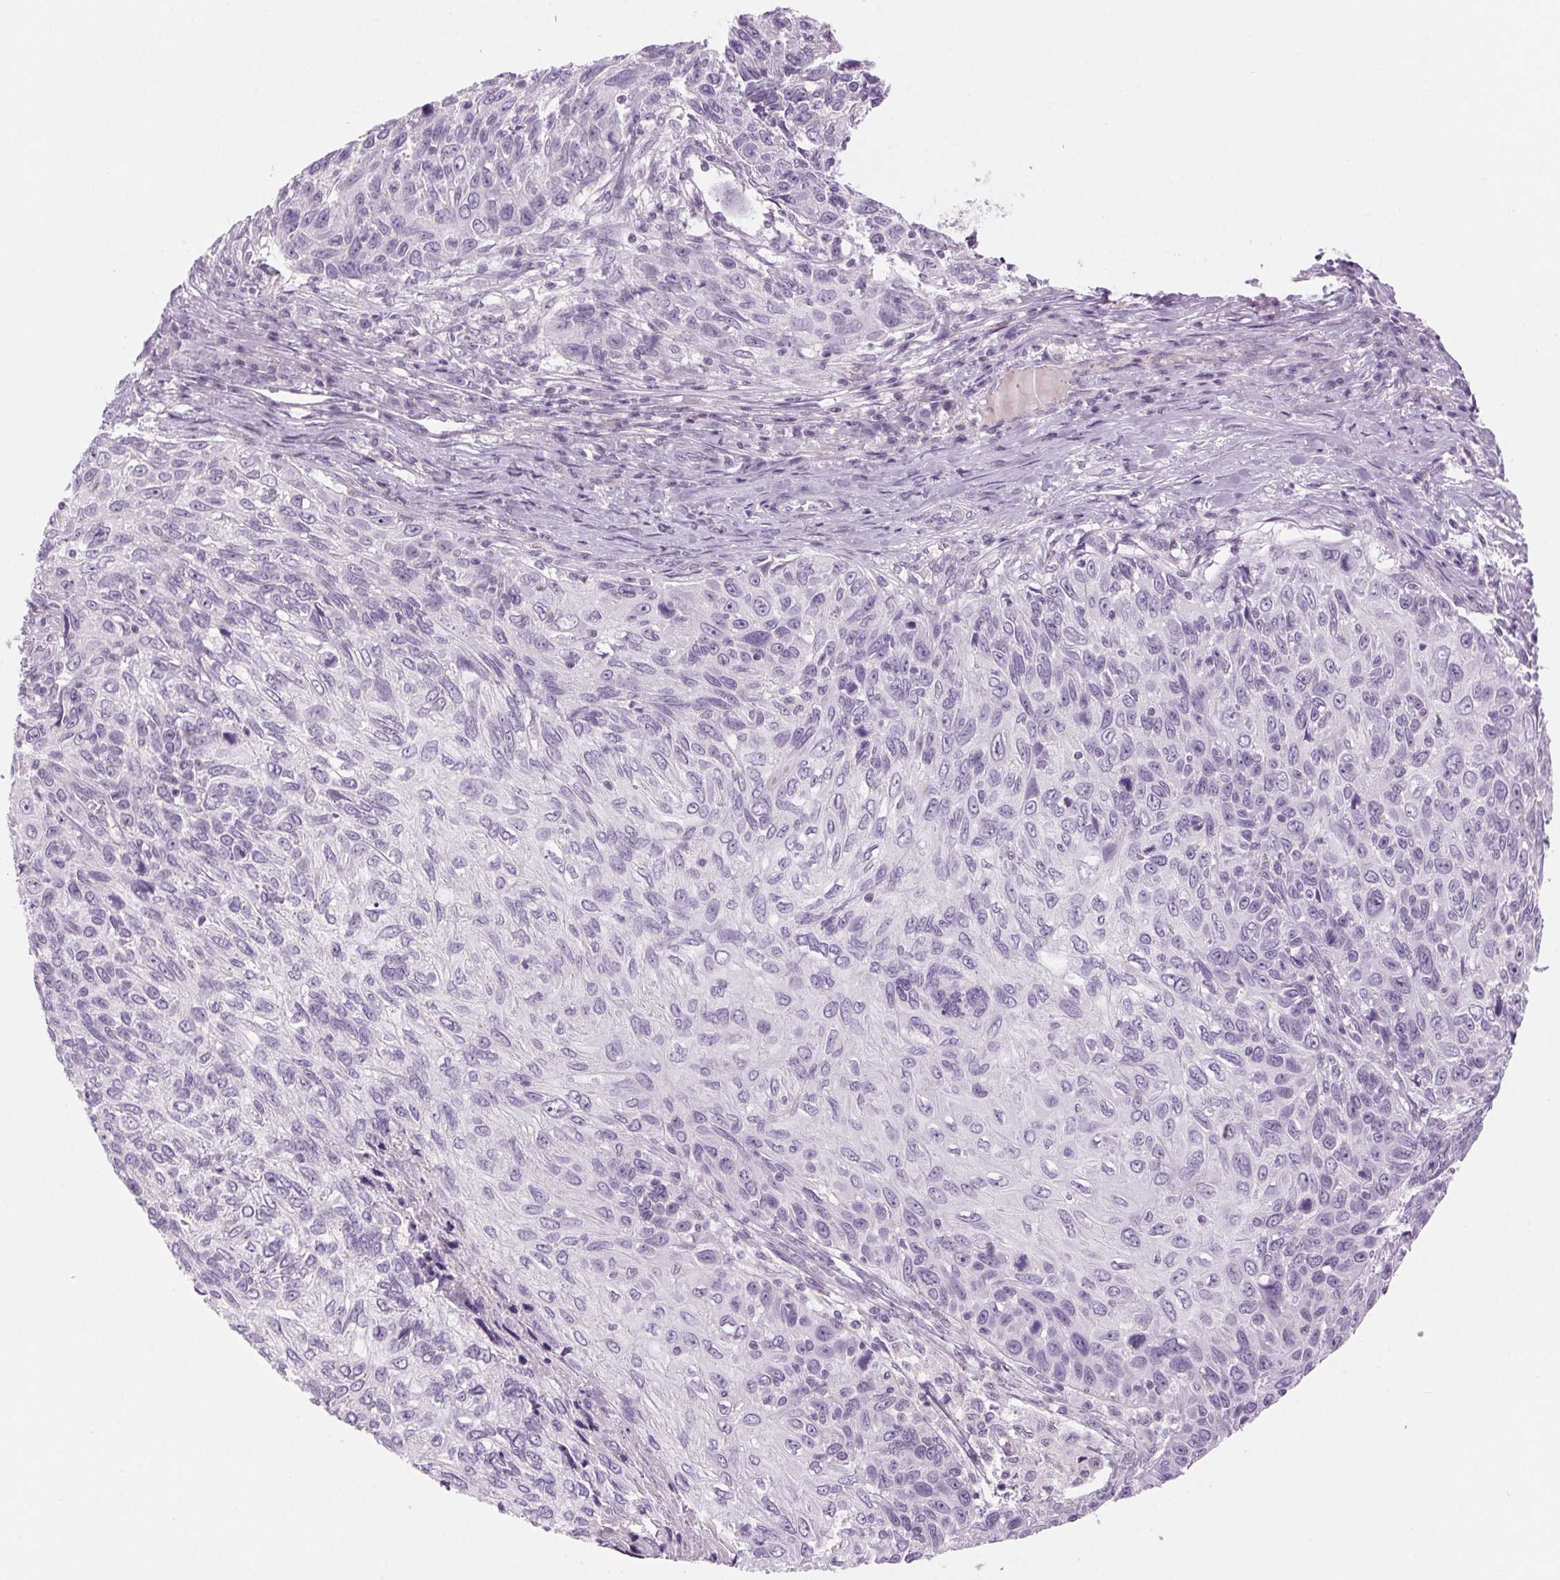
{"staining": {"intensity": "negative", "quantity": "none", "location": "none"}, "tissue": "skin cancer", "cell_type": "Tumor cells", "image_type": "cancer", "snomed": [{"axis": "morphology", "description": "Squamous cell carcinoma, NOS"}, {"axis": "topography", "description": "Skin"}], "caption": "Tumor cells show no significant positivity in skin cancer. (DAB immunohistochemistry with hematoxylin counter stain).", "gene": "SLC6A19", "patient": {"sex": "male", "age": 92}}